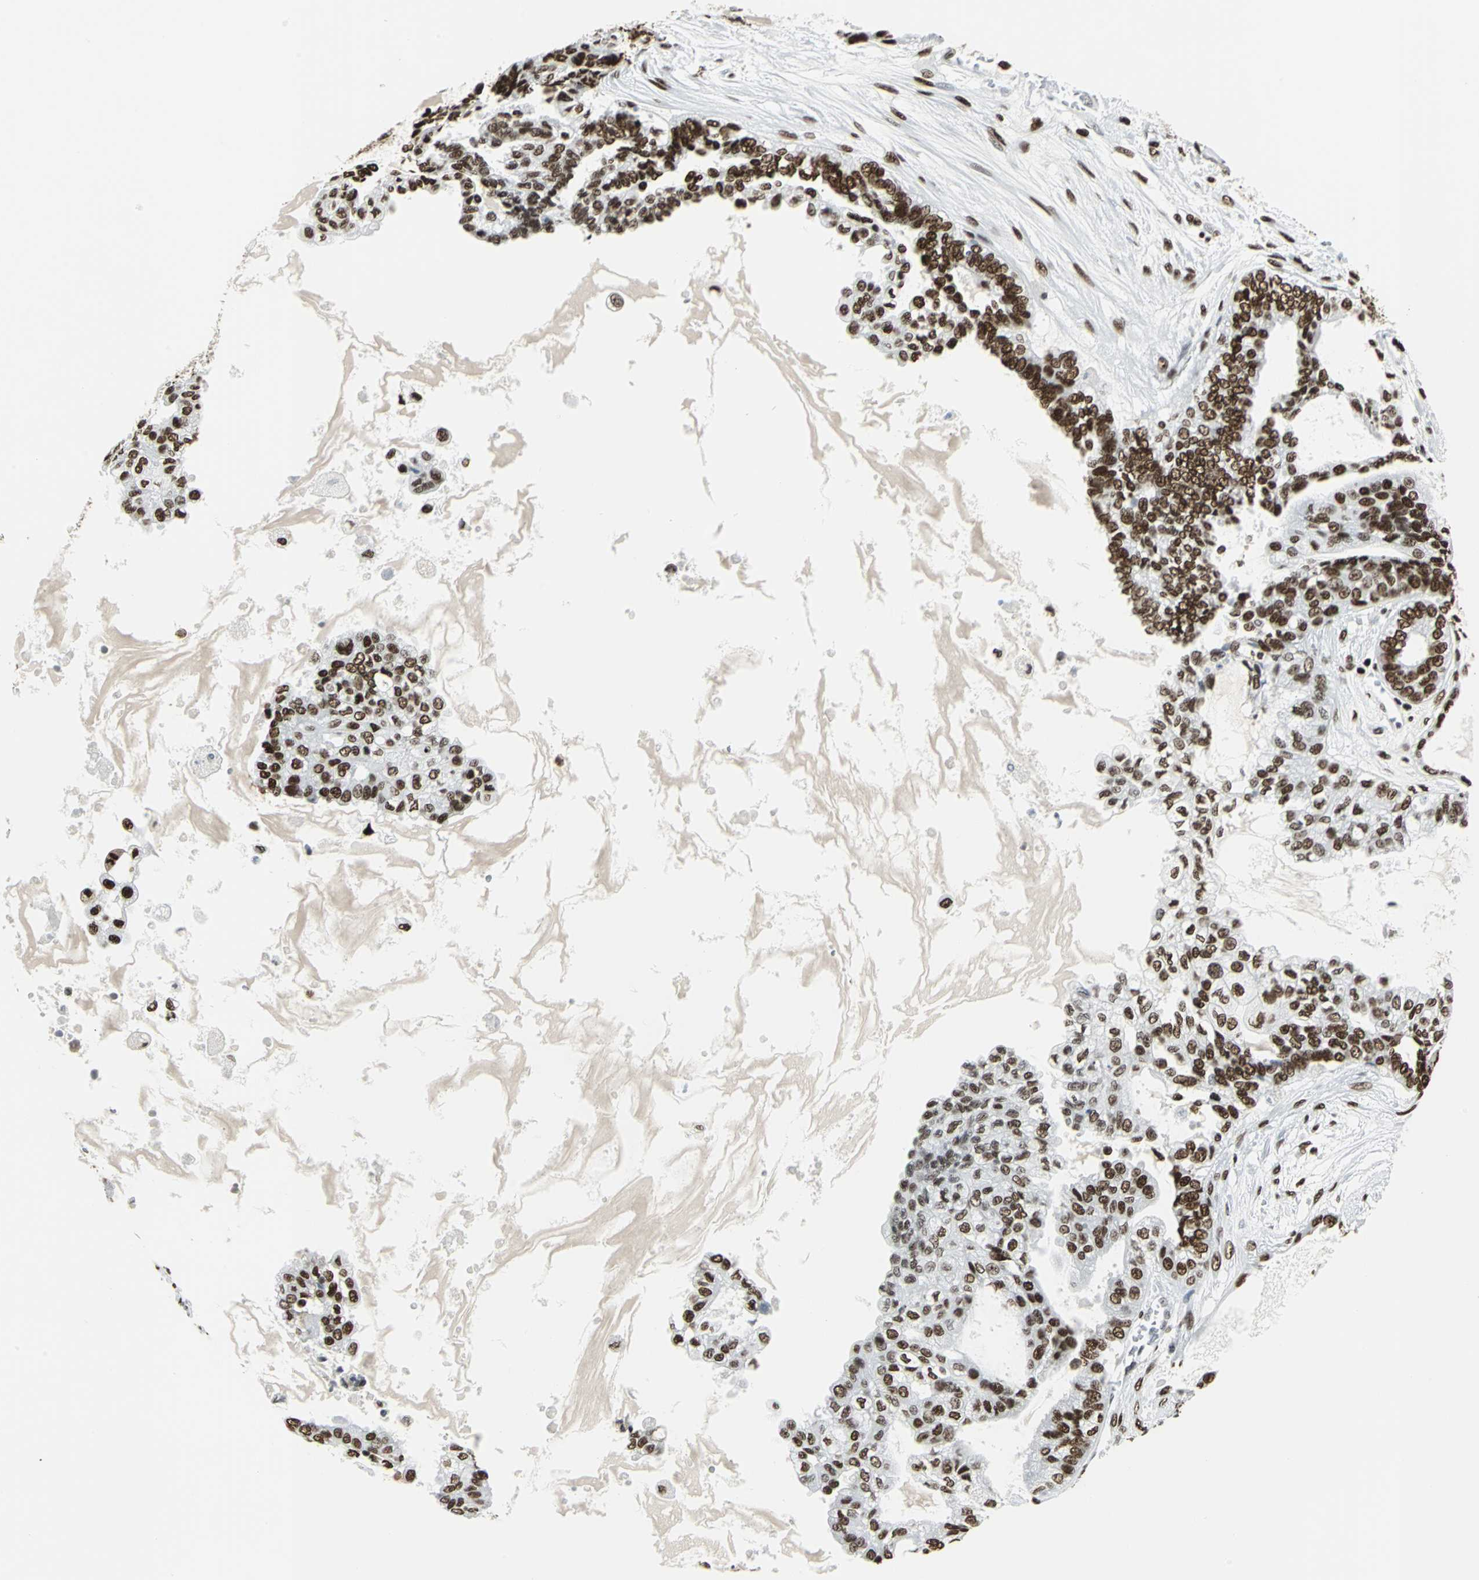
{"staining": {"intensity": "strong", "quantity": ">75%", "location": "nuclear"}, "tissue": "ovarian cancer", "cell_type": "Tumor cells", "image_type": "cancer", "snomed": [{"axis": "morphology", "description": "Carcinoma, NOS"}, {"axis": "morphology", "description": "Carcinoma, endometroid"}, {"axis": "topography", "description": "Ovary"}], "caption": "Tumor cells display high levels of strong nuclear staining in about >75% of cells in ovarian cancer (endometroid carcinoma). (brown staining indicates protein expression, while blue staining denotes nuclei).", "gene": "HDAC2", "patient": {"sex": "female", "age": 50}}